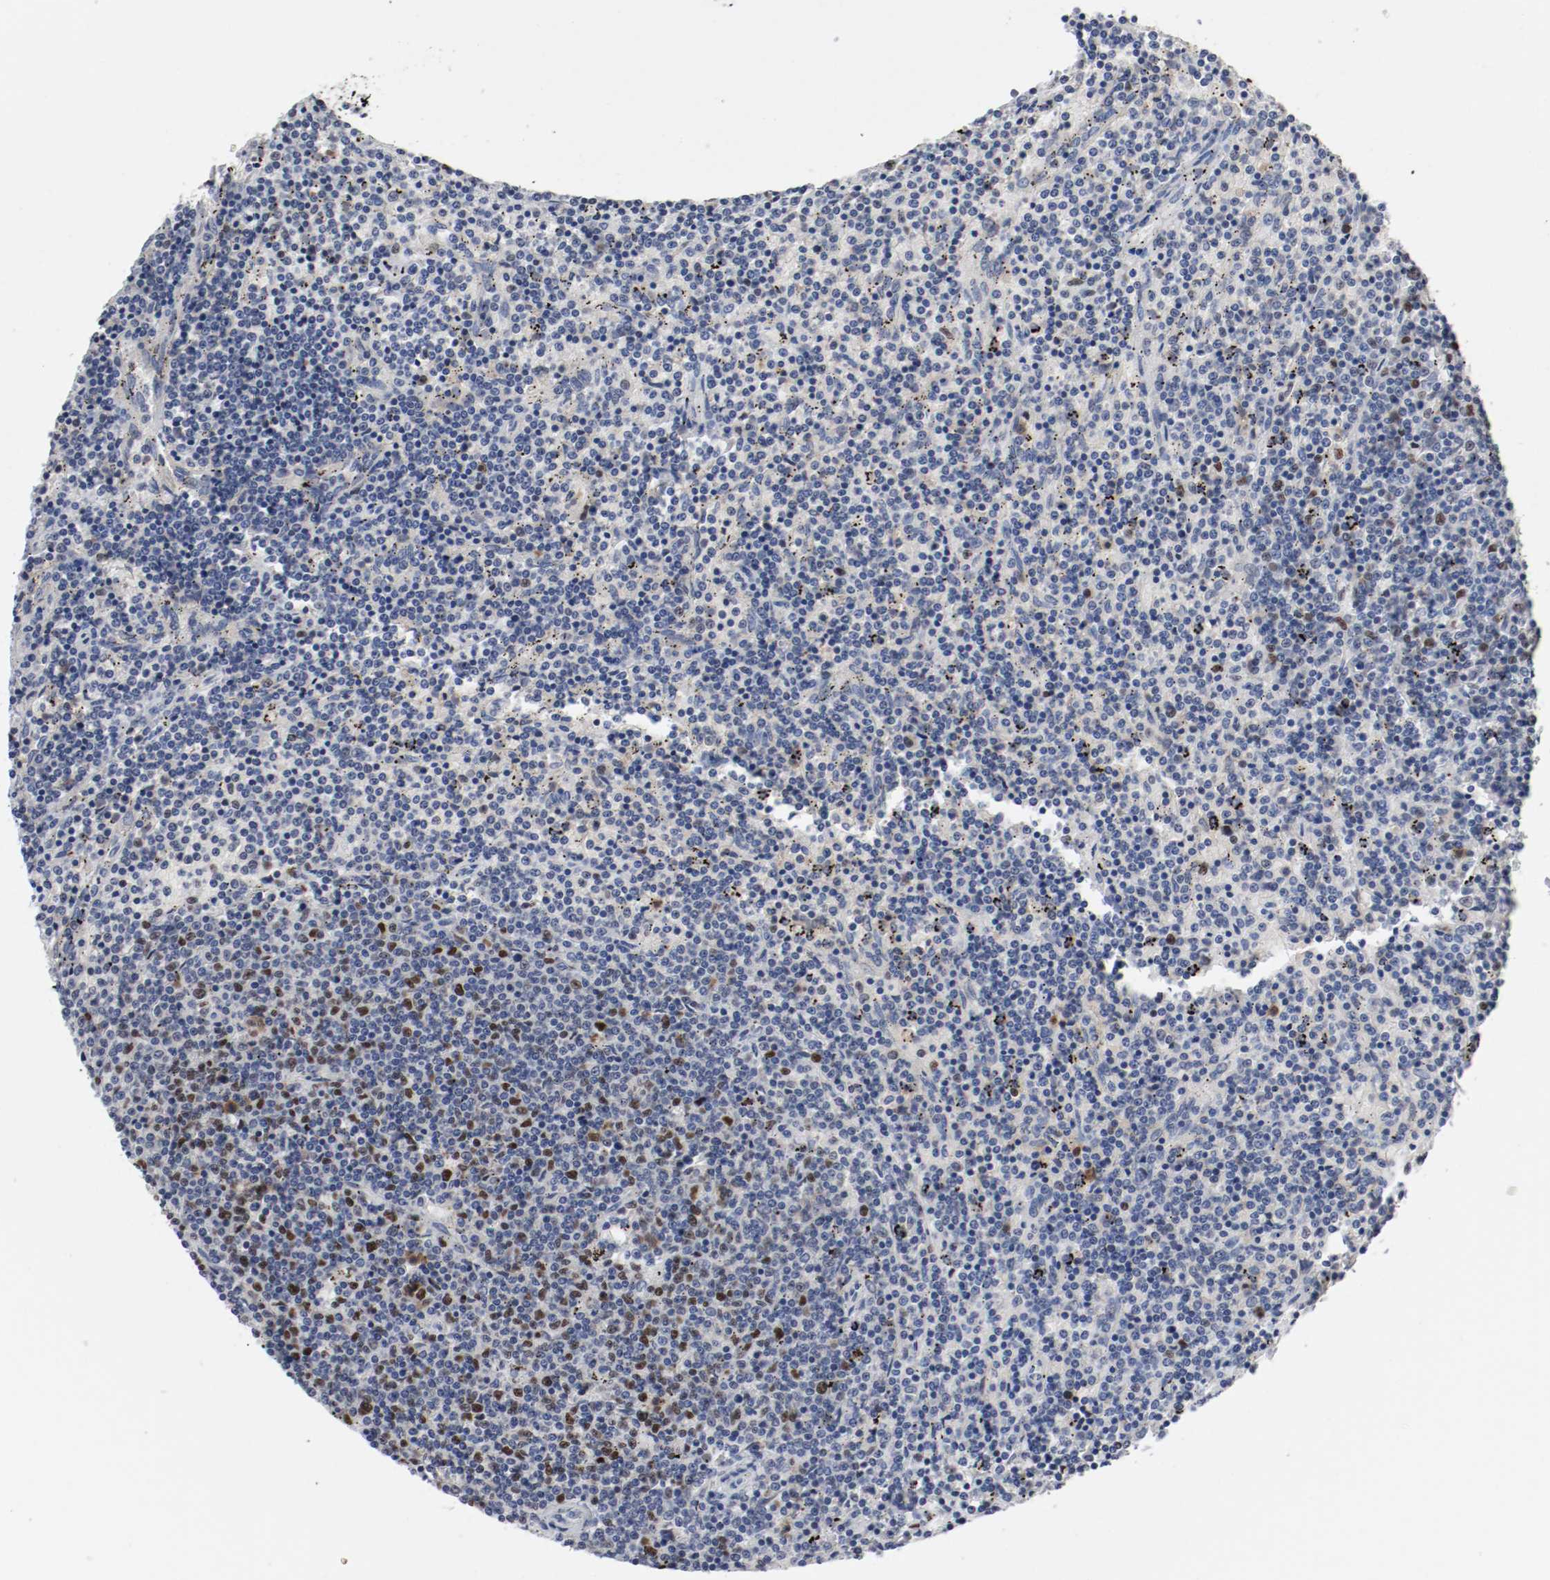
{"staining": {"intensity": "weak", "quantity": "<25%", "location": "nuclear"}, "tissue": "lymphoma", "cell_type": "Tumor cells", "image_type": "cancer", "snomed": [{"axis": "morphology", "description": "Malignant lymphoma, non-Hodgkin's type, Low grade"}, {"axis": "topography", "description": "Spleen"}], "caption": "Lymphoma was stained to show a protein in brown. There is no significant expression in tumor cells.", "gene": "MCM6", "patient": {"sex": "female", "age": 50}}